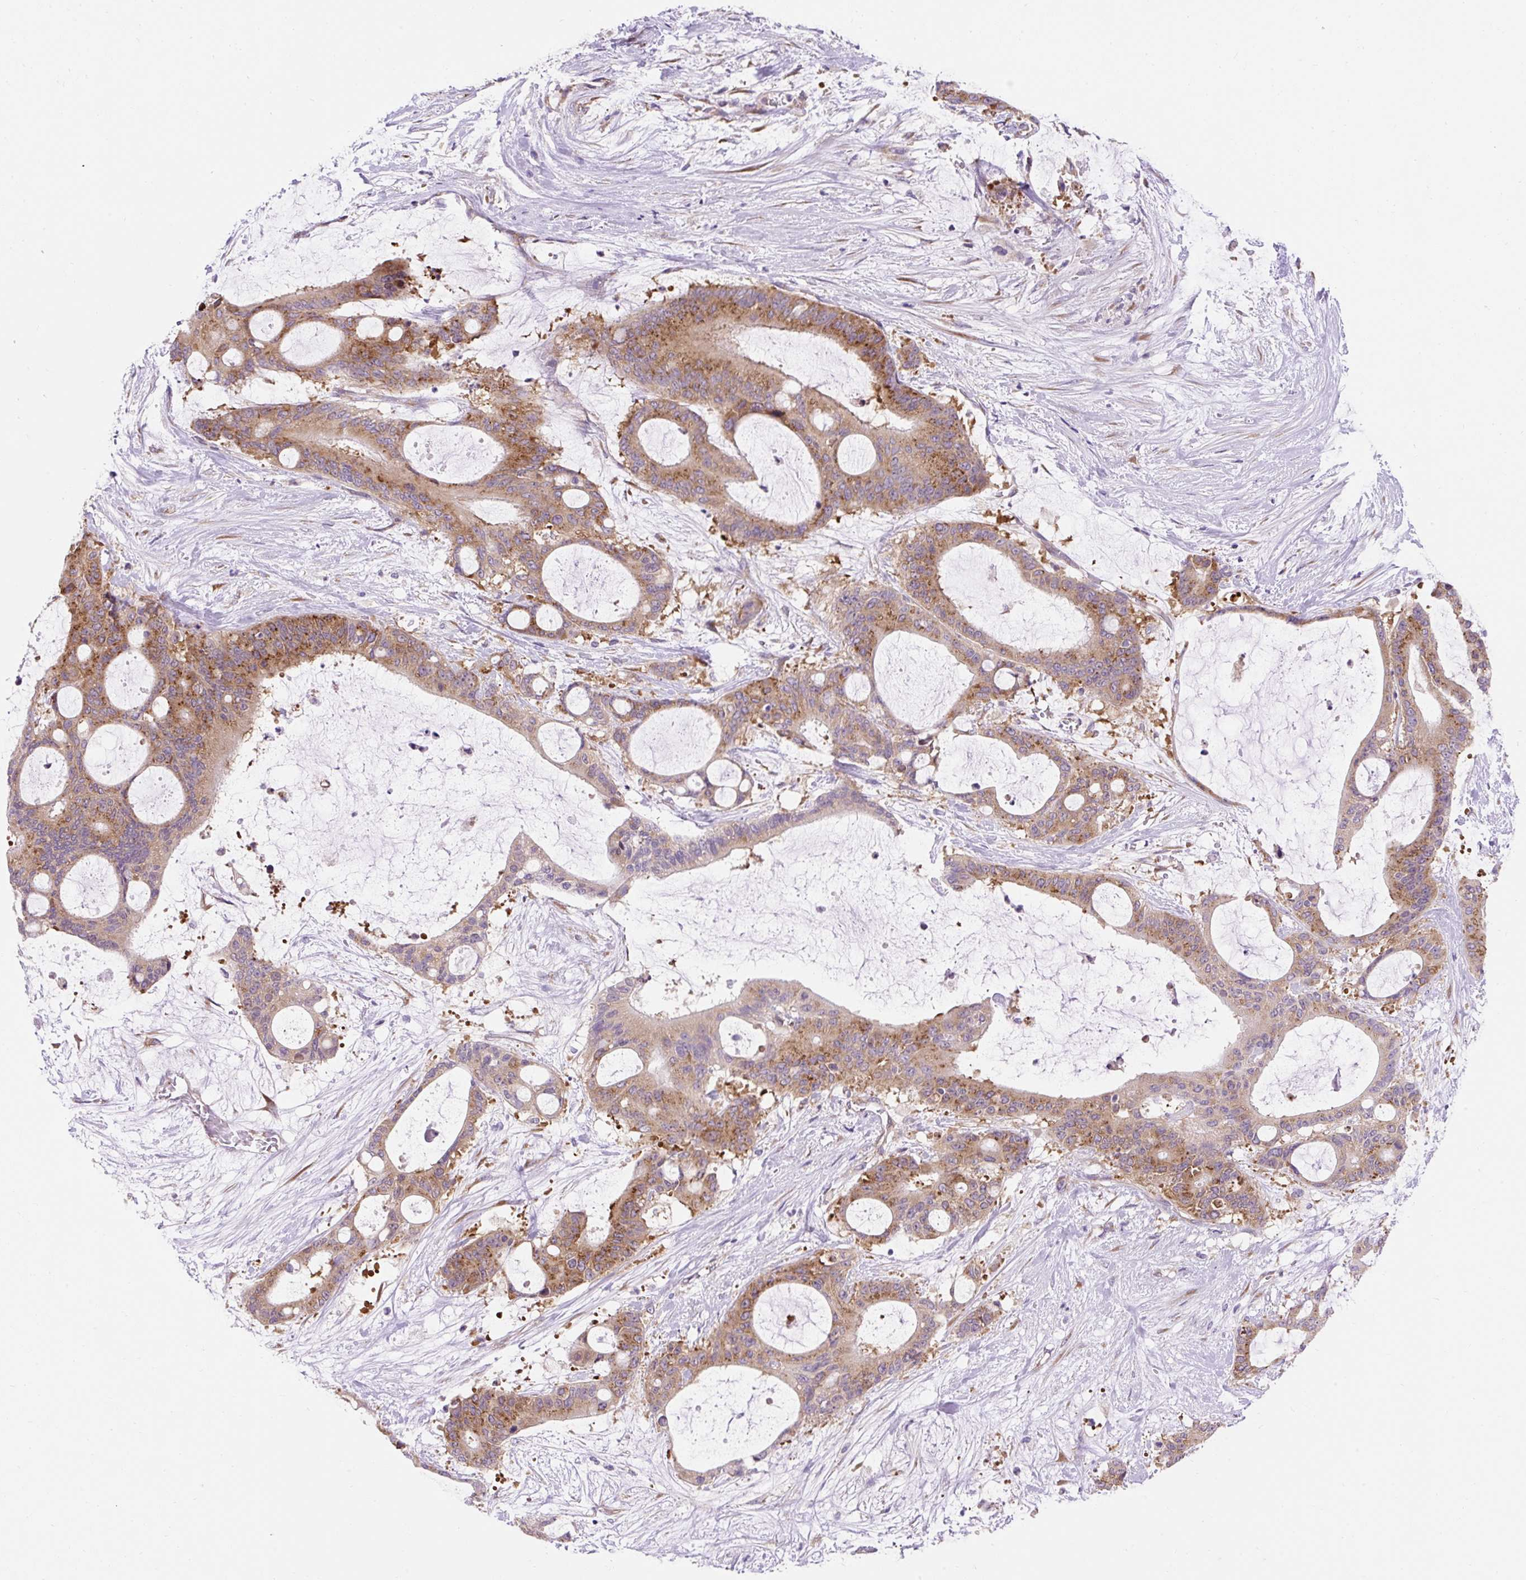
{"staining": {"intensity": "moderate", "quantity": ">75%", "location": "cytoplasmic/membranous"}, "tissue": "liver cancer", "cell_type": "Tumor cells", "image_type": "cancer", "snomed": [{"axis": "morphology", "description": "Normal tissue, NOS"}, {"axis": "morphology", "description": "Cholangiocarcinoma"}, {"axis": "topography", "description": "Liver"}, {"axis": "topography", "description": "Peripheral nerve tissue"}], "caption": "A high-resolution image shows immunohistochemistry staining of liver cholangiocarcinoma, which displays moderate cytoplasmic/membranous positivity in about >75% of tumor cells. (brown staining indicates protein expression, while blue staining denotes nuclei).", "gene": "GPR45", "patient": {"sex": "female", "age": 73}}